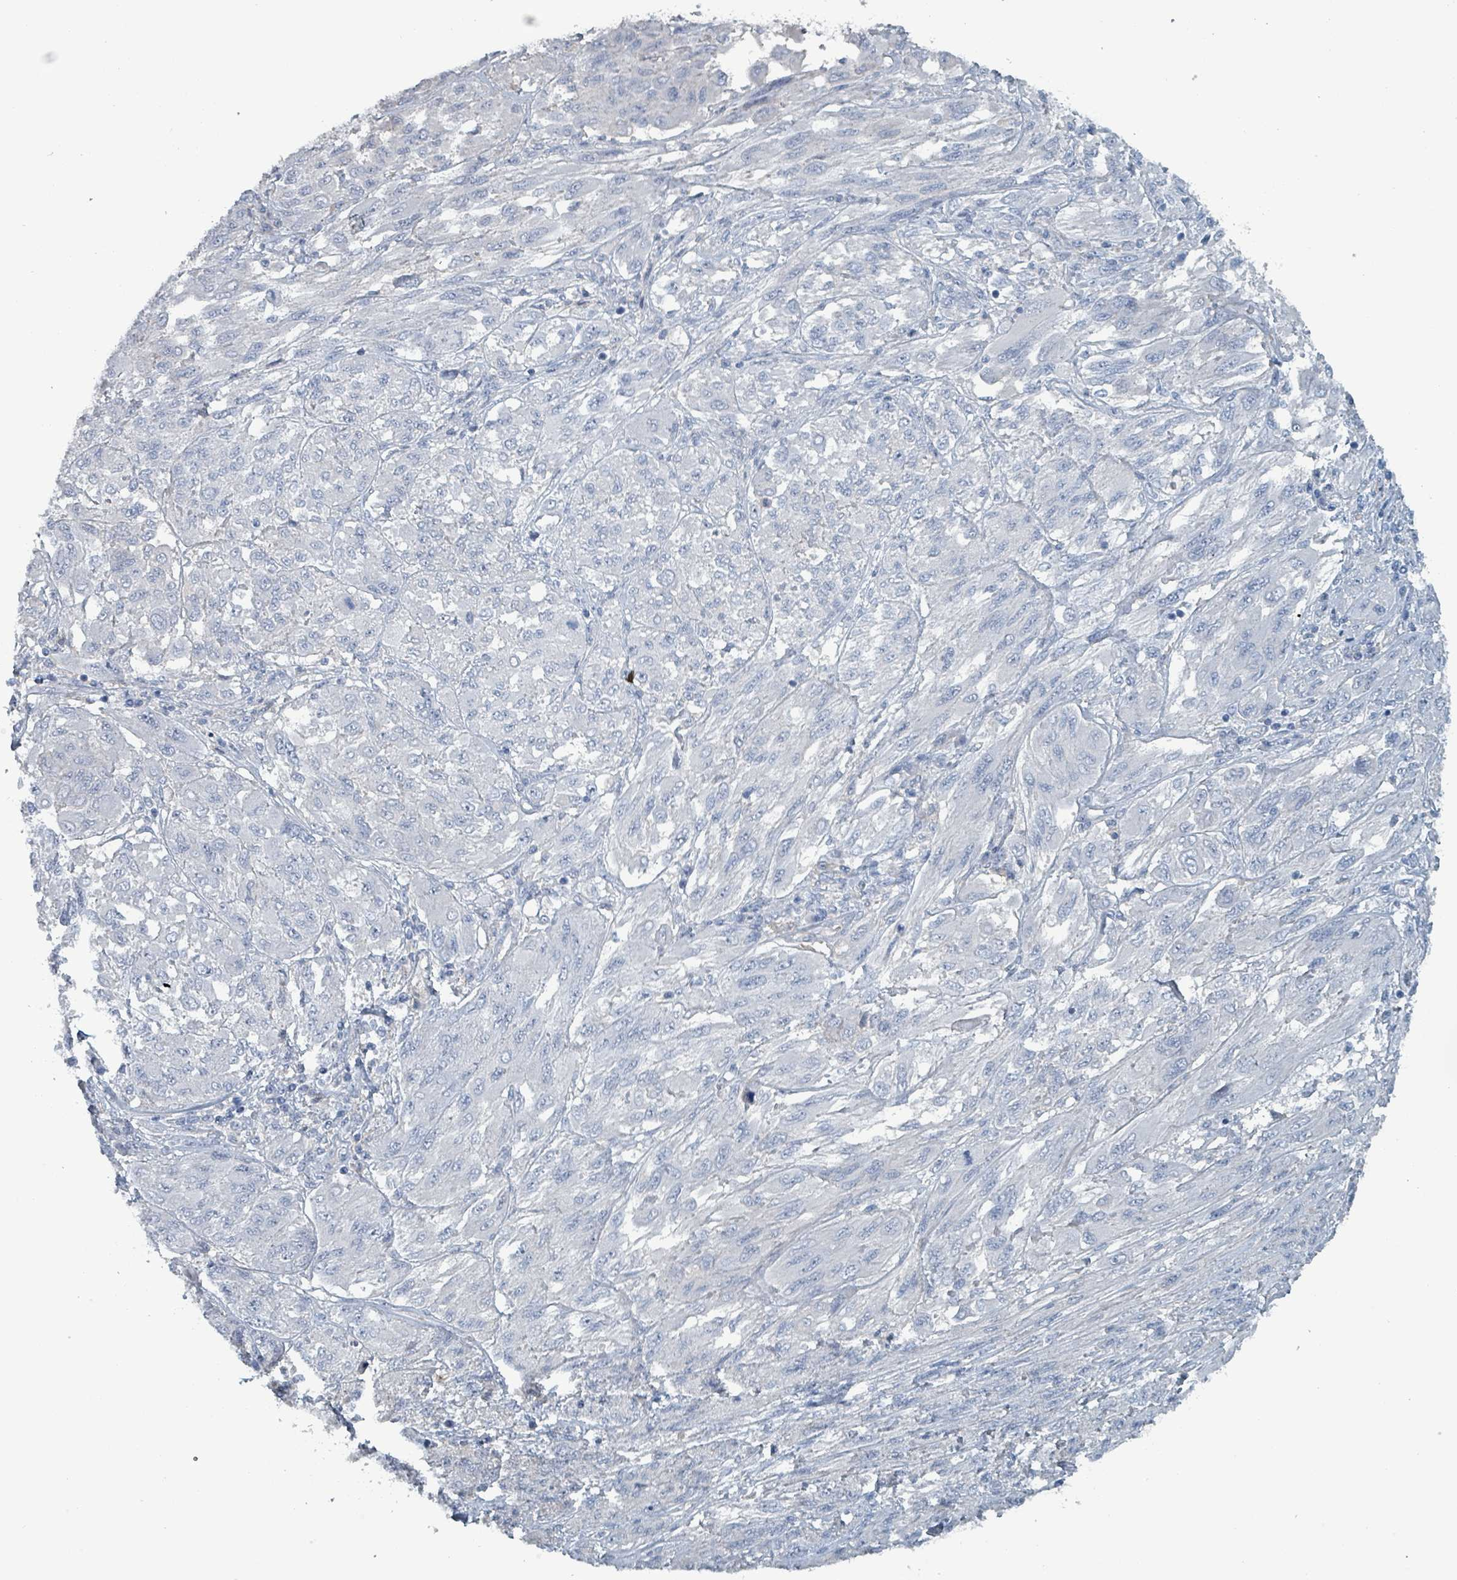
{"staining": {"intensity": "negative", "quantity": "none", "location": "none"}, "tissue": "melanoma", "cell_type": "Tumor cells", "image_type": "cancer", "snomed": [{"axis": "morphology", "description": "Malignant melanoma, NOS"}, {"axis": "topography", "description": "Skin"}], "caption": "An immunohistochemistry micrograph of melanoma is shown. There is no staining in tumor cells of melanoma.", "gene": "TAAR5", "patient": {"sex": "female", "age": 91}}